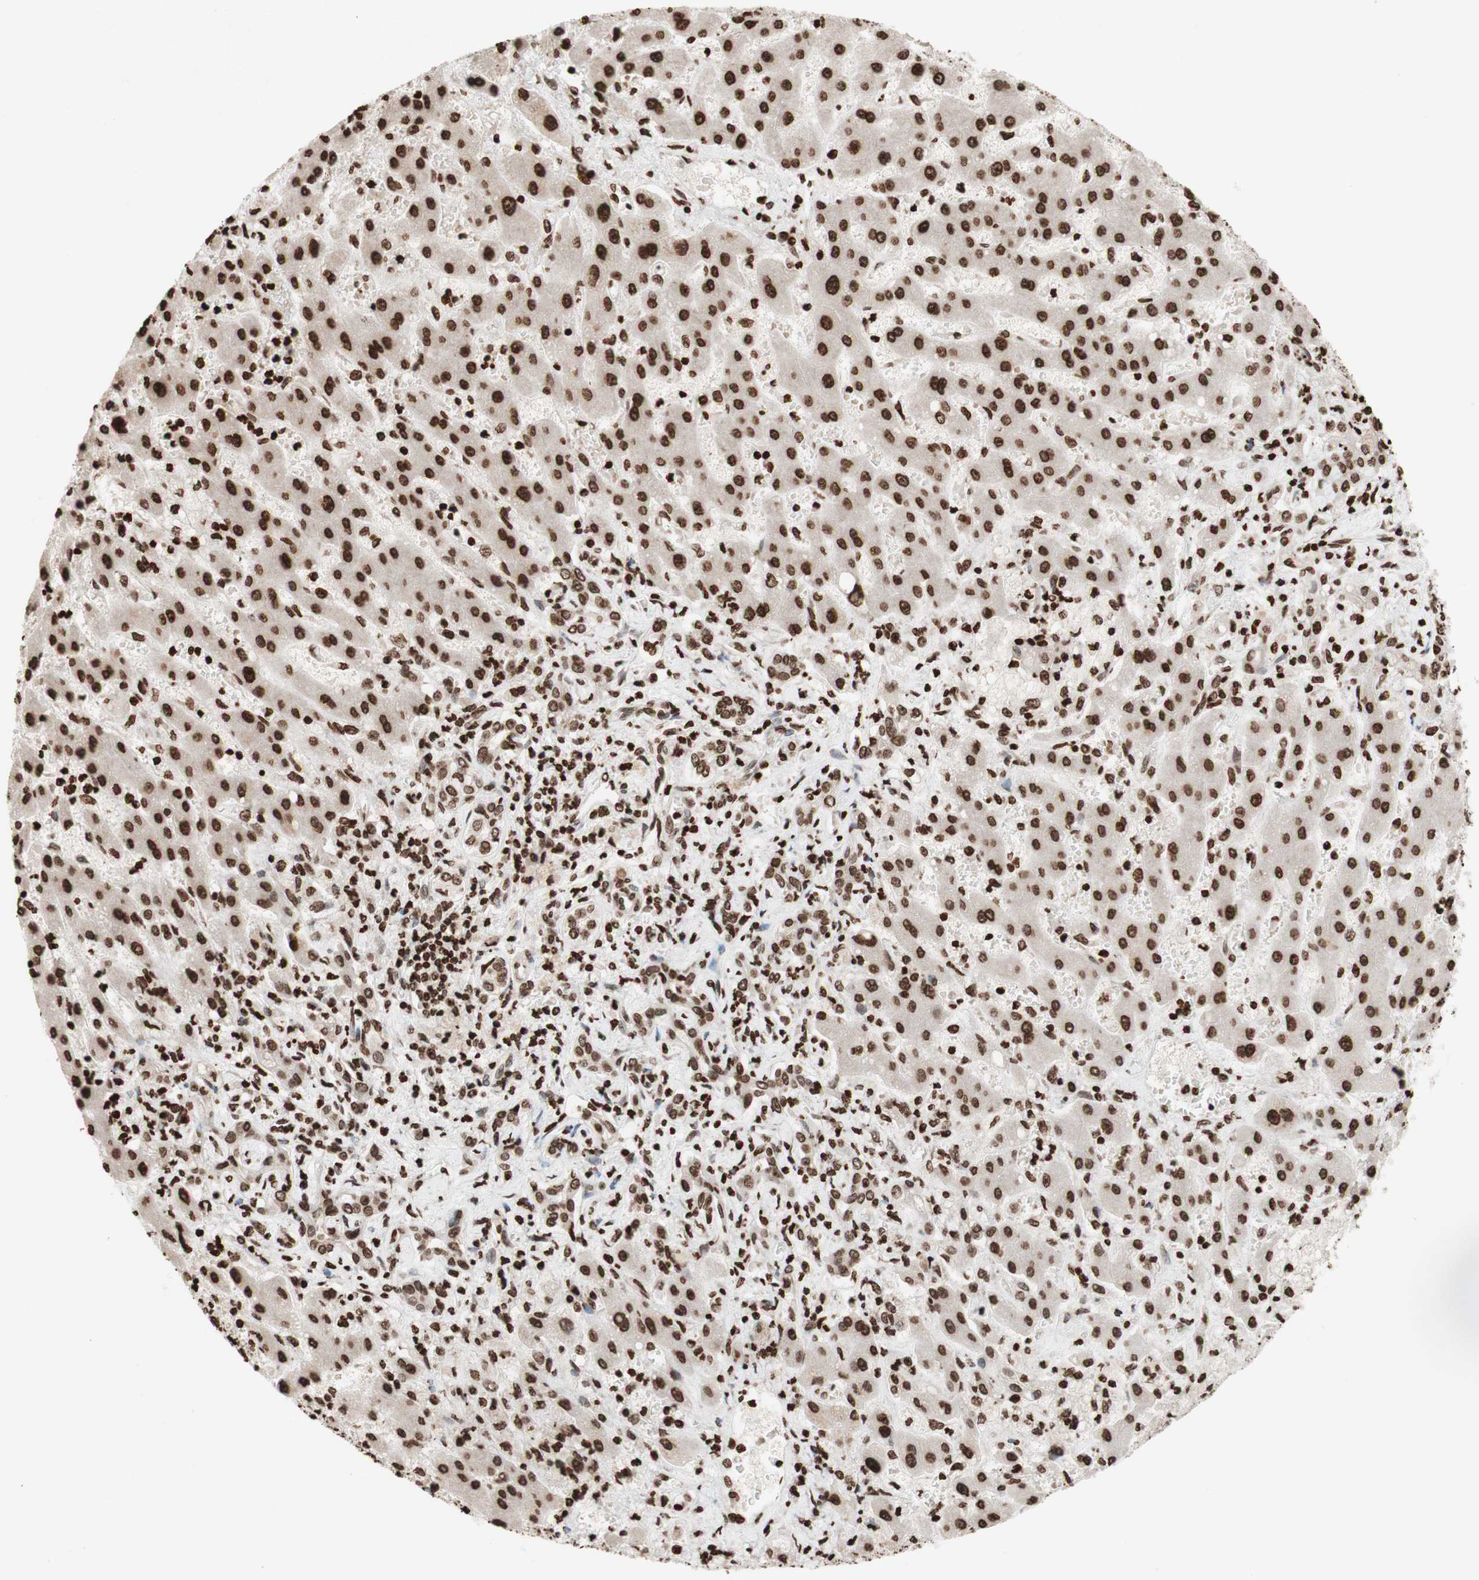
{"staining": {"intensity": "moderate", "quantity": ">75%", "location": "nuclear"}, "tissue": "liver cancer", "cell_type": "Tumor cells", "image_type": "cancer", "snomed": [{"axis": "morphology", "description": "Cholangiocarcinoma"}, {"axis": "topography", "description": "Liver"}], "caption": "Liver cholangiocarcinoma stained for a protein (brown) displays moderate nuclear positive expression in approximately >75% of tumor cells.", "gene": "NCOA3", "patient": {"sex": "male", "age": 50}}